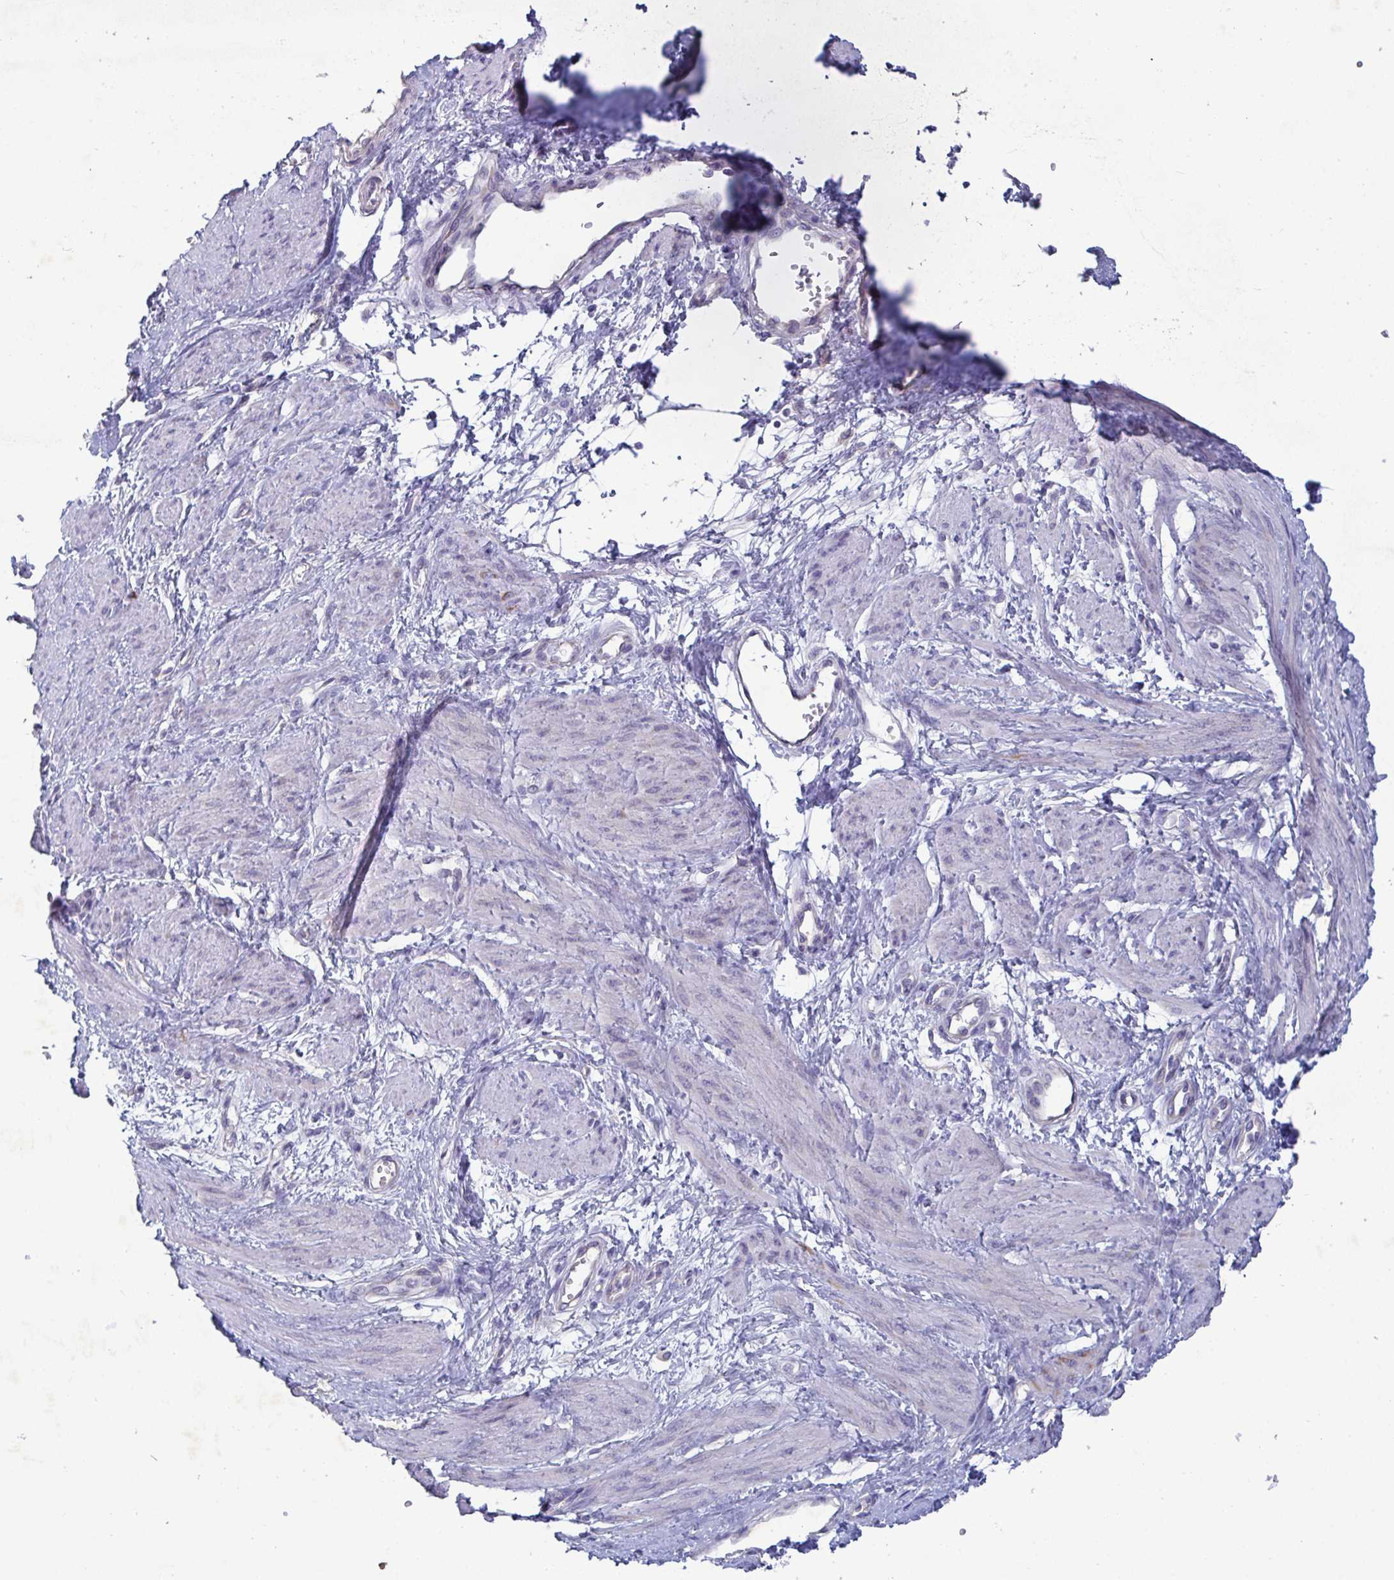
{"staining": {"intensity": "negative", "quantity": "none", "location": "none"}, "tissue": "smooth muscle", "cell_type": "Smooth muscle cells", "image_type": "normal", "snomed": [{"axis": "morphology", "description": "Normal tissue, NOS"}, {"axis": "topography", "description": "Smooth muscle"}, {"axis": "topography", "description": "Uterus"}], "caption": "DAB immunohistochemical staining of unremarkable smooth muscle shows no significant positivity in smooth muscle cells.", "gene": "GALNT13", "patient": {"sex": "female", "age": 39}}